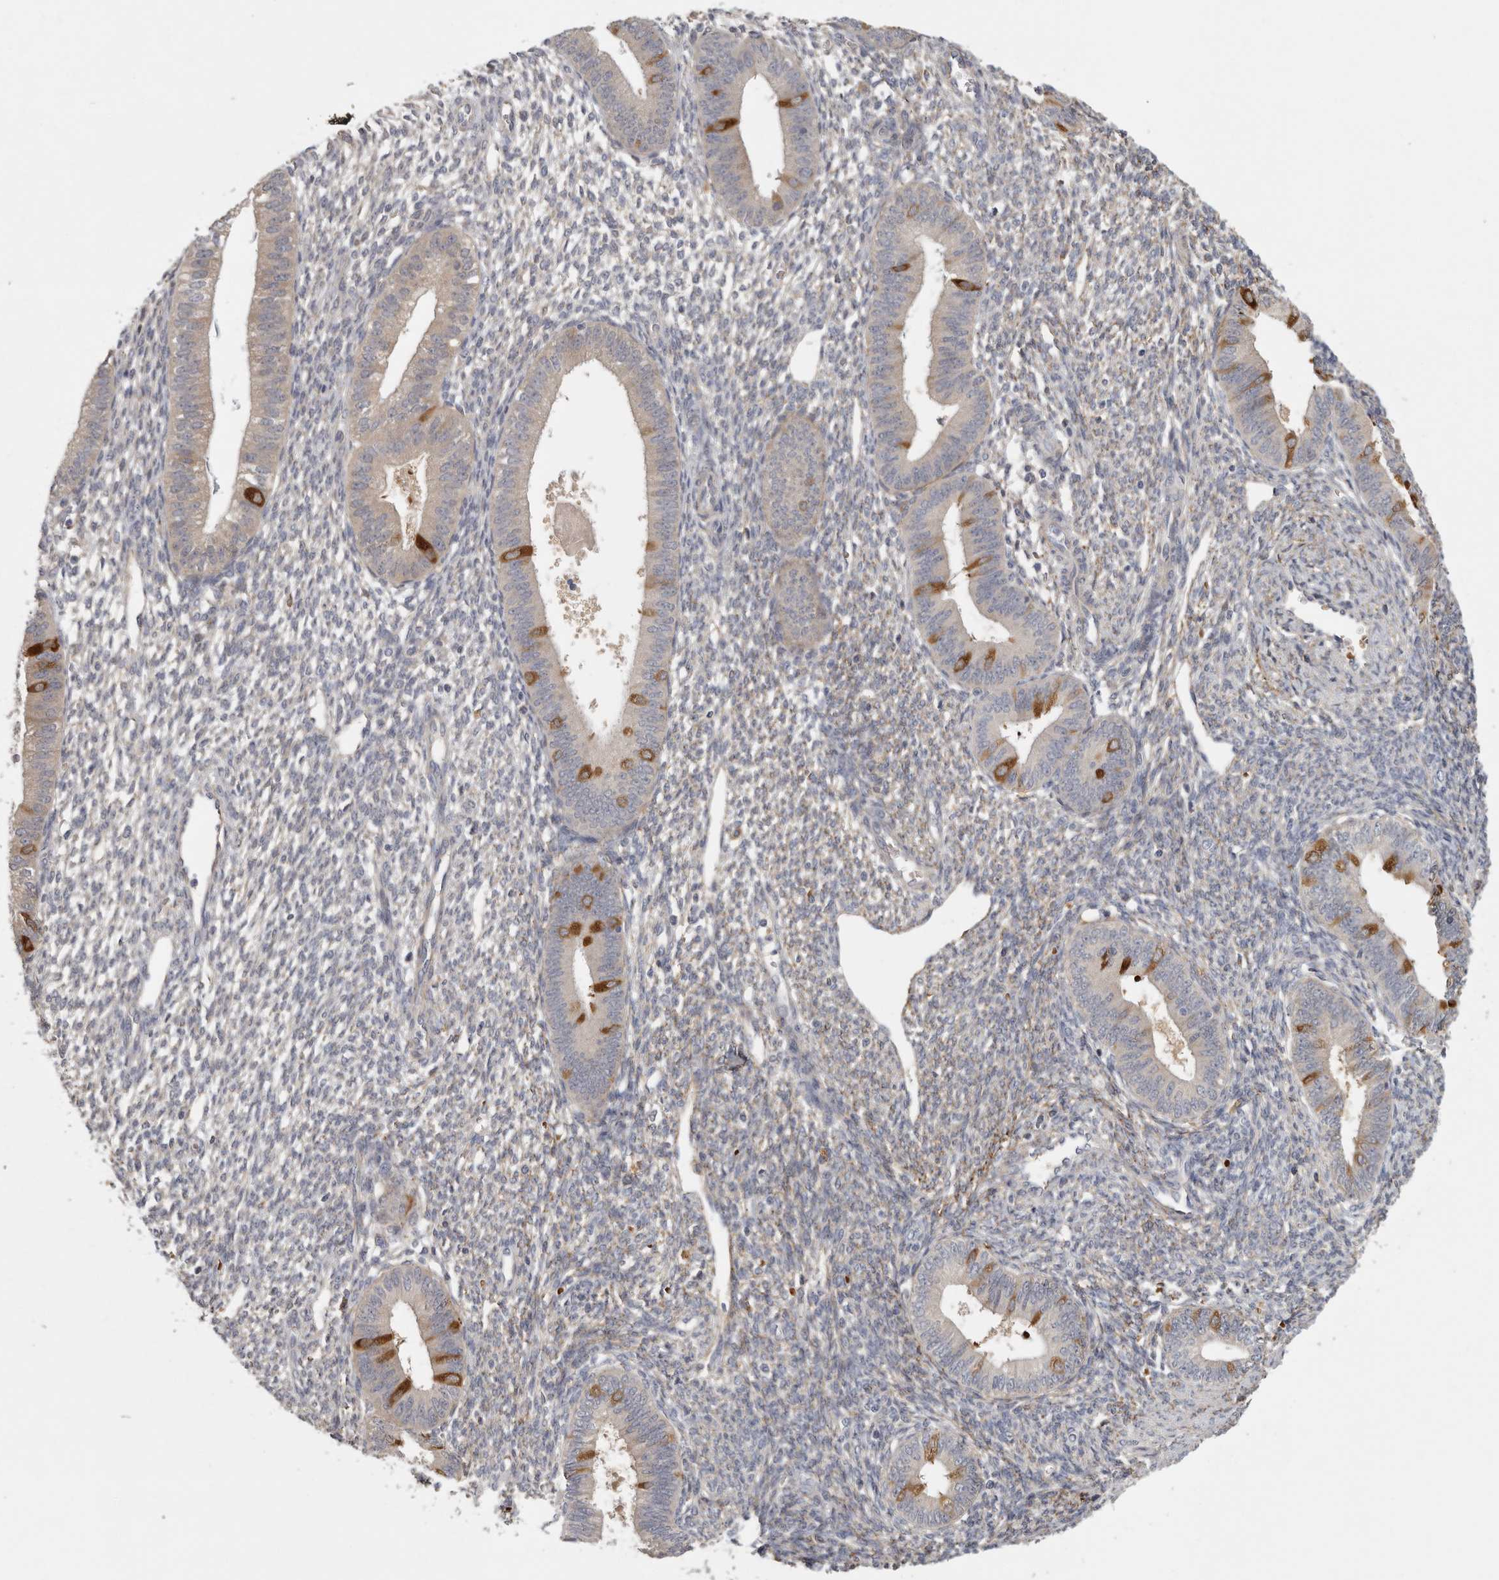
{"staining": {"intensity": "weak", "quantity": "25%-75%", "location": "cytoplasmic/membranous"}, "tissue": "endometrium", "cell_type": "Cells in endometrial stroma", "image_type": "normal", "snomed": [{"axis": "morphology", "description": "Normal tissue, NOS"}, {"axis": "topography", "description": "Endometrium"}], "caption": "Protein staining exhibits weak cytoplasmic/membranous staining in approximately 25%-75% of cells in endometrial stroma in benign endometrium.", "gene": "CFAP298", "patient": {"sex": "female", "age": 46}}